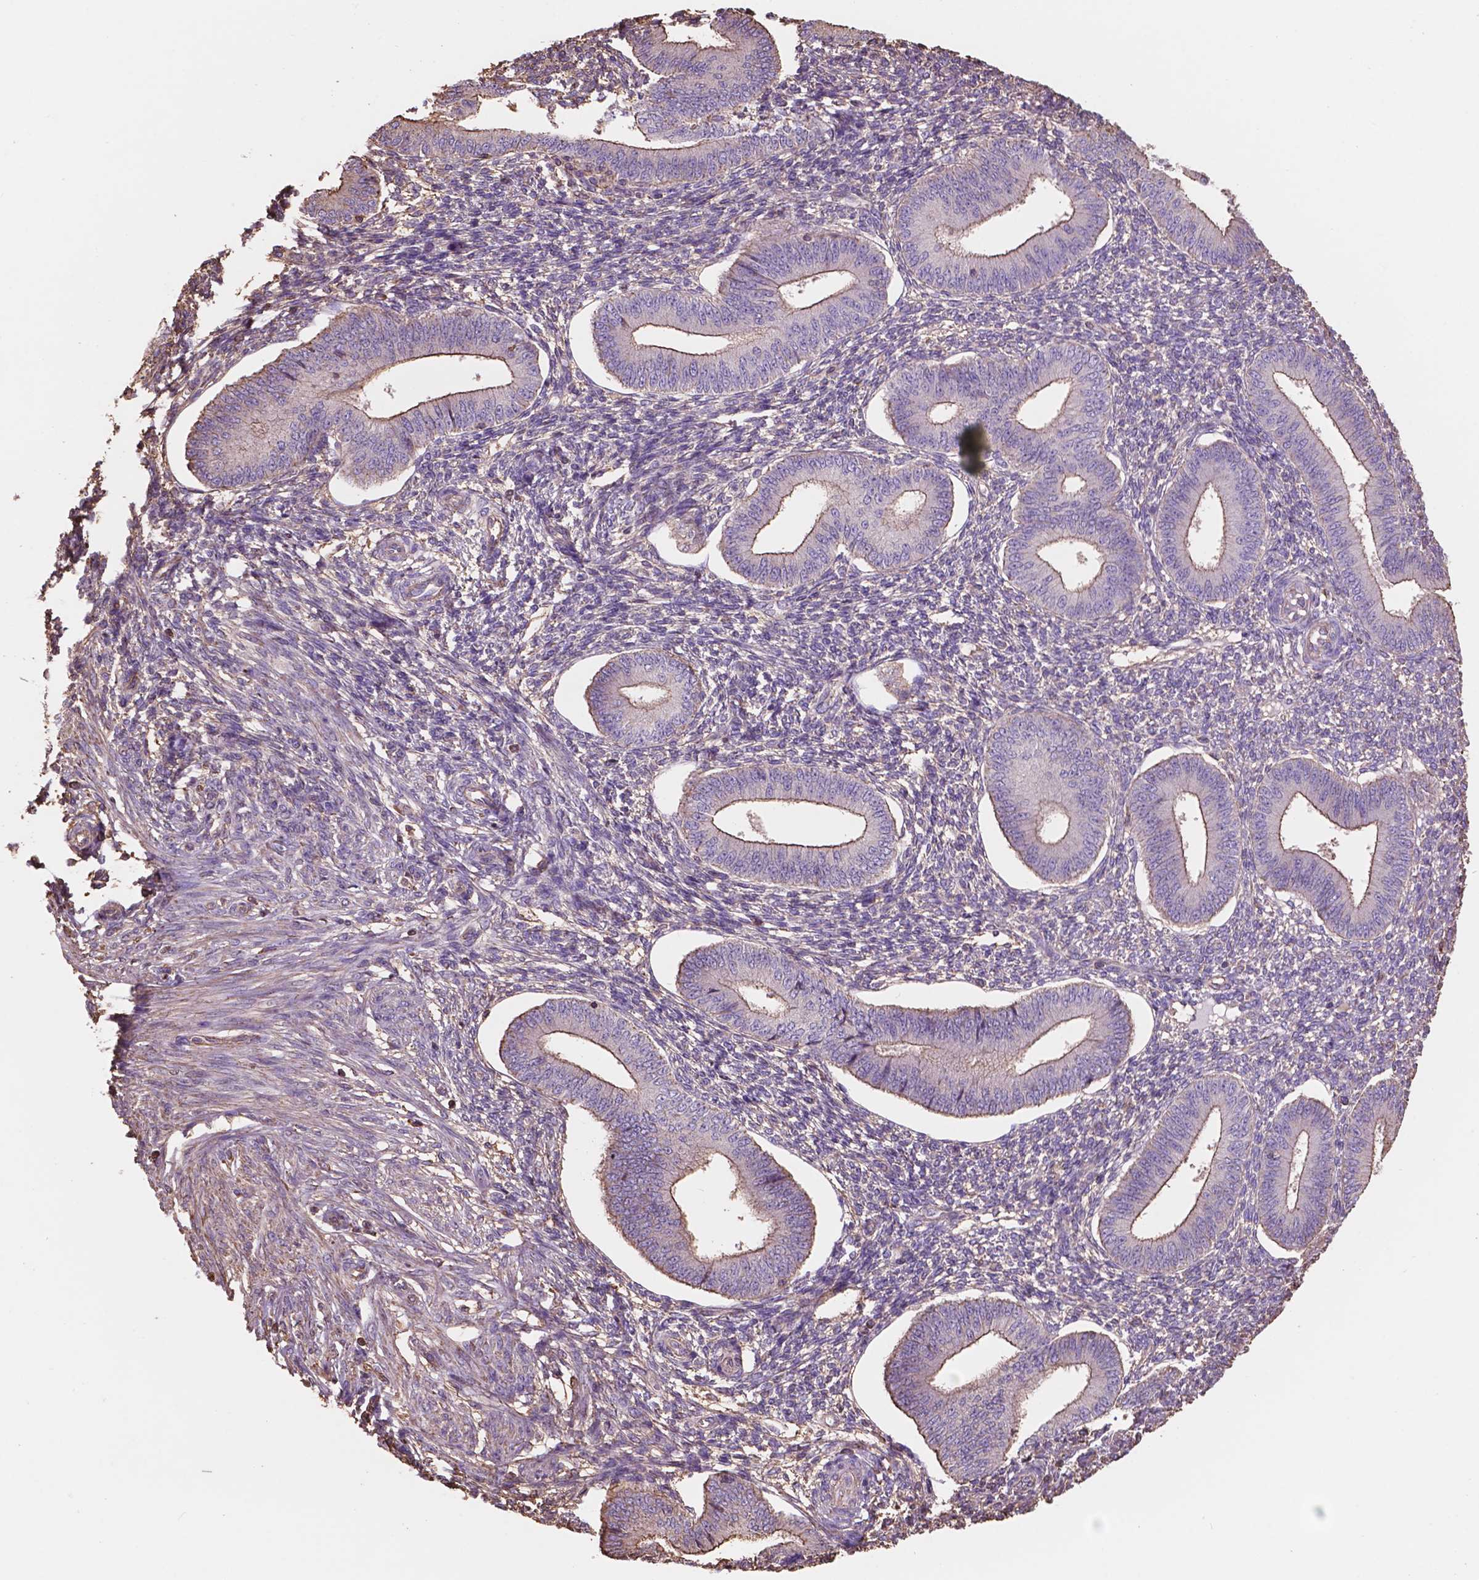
{"staining": {"intensity": "negative", "quantity": "none", "location": "none"}, "tissue": "endometrium", "cell_type": "Cells in endometrial stroma", "image_type": "normal", "snomed": [{"axis": "morphology", "description": "Normal tissue, NOS"}, {"axis": "topography", "description": "Endometrium"}], "caption": "IHC histopathology image of unremarkable endometrium stained for a protein (brown), which demonstrates no positivity in cells in endometrial stroma.", "gene": "NIPA2", "patient": {"sex": "female", "age": 42}}